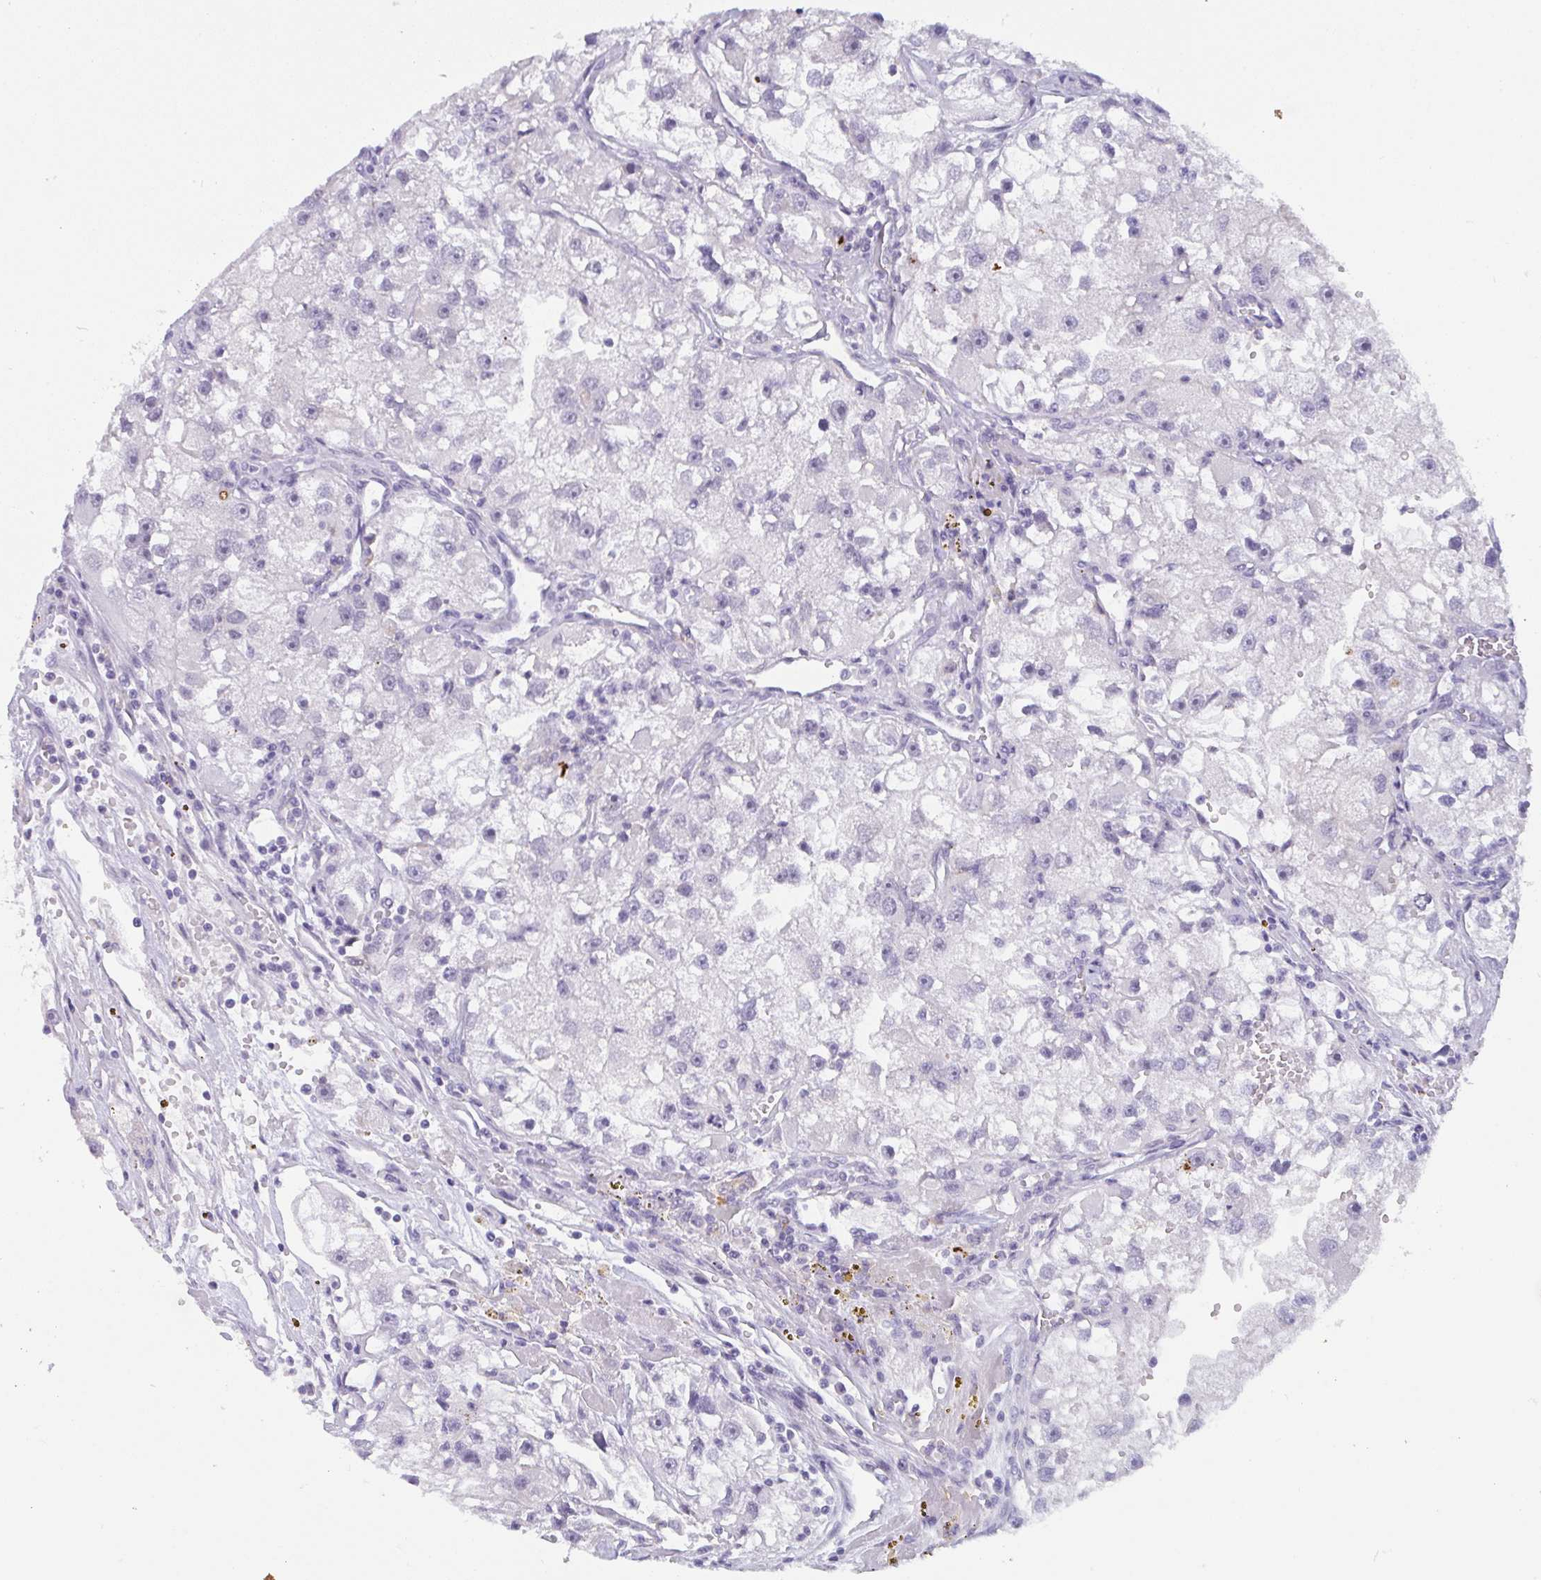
{"staining": {"intensity": "negative", "quantity": "none", "location": "none"}, "tissue": "renal cancer", "cell_type": "Tumor cells", "image_type": "cancer", "snomed": [{"axis": "morphology", "description": "Adenocarcinoma, NOS"}, {"axis": "topography", "description": "Kidney"}], "caption": "Immunohistochemical staining of human renal adenocarcinoma reveals no significant staining in tumor cells.", "gene": "CDK13", "patient": {"sex": "male", "age": 63}}